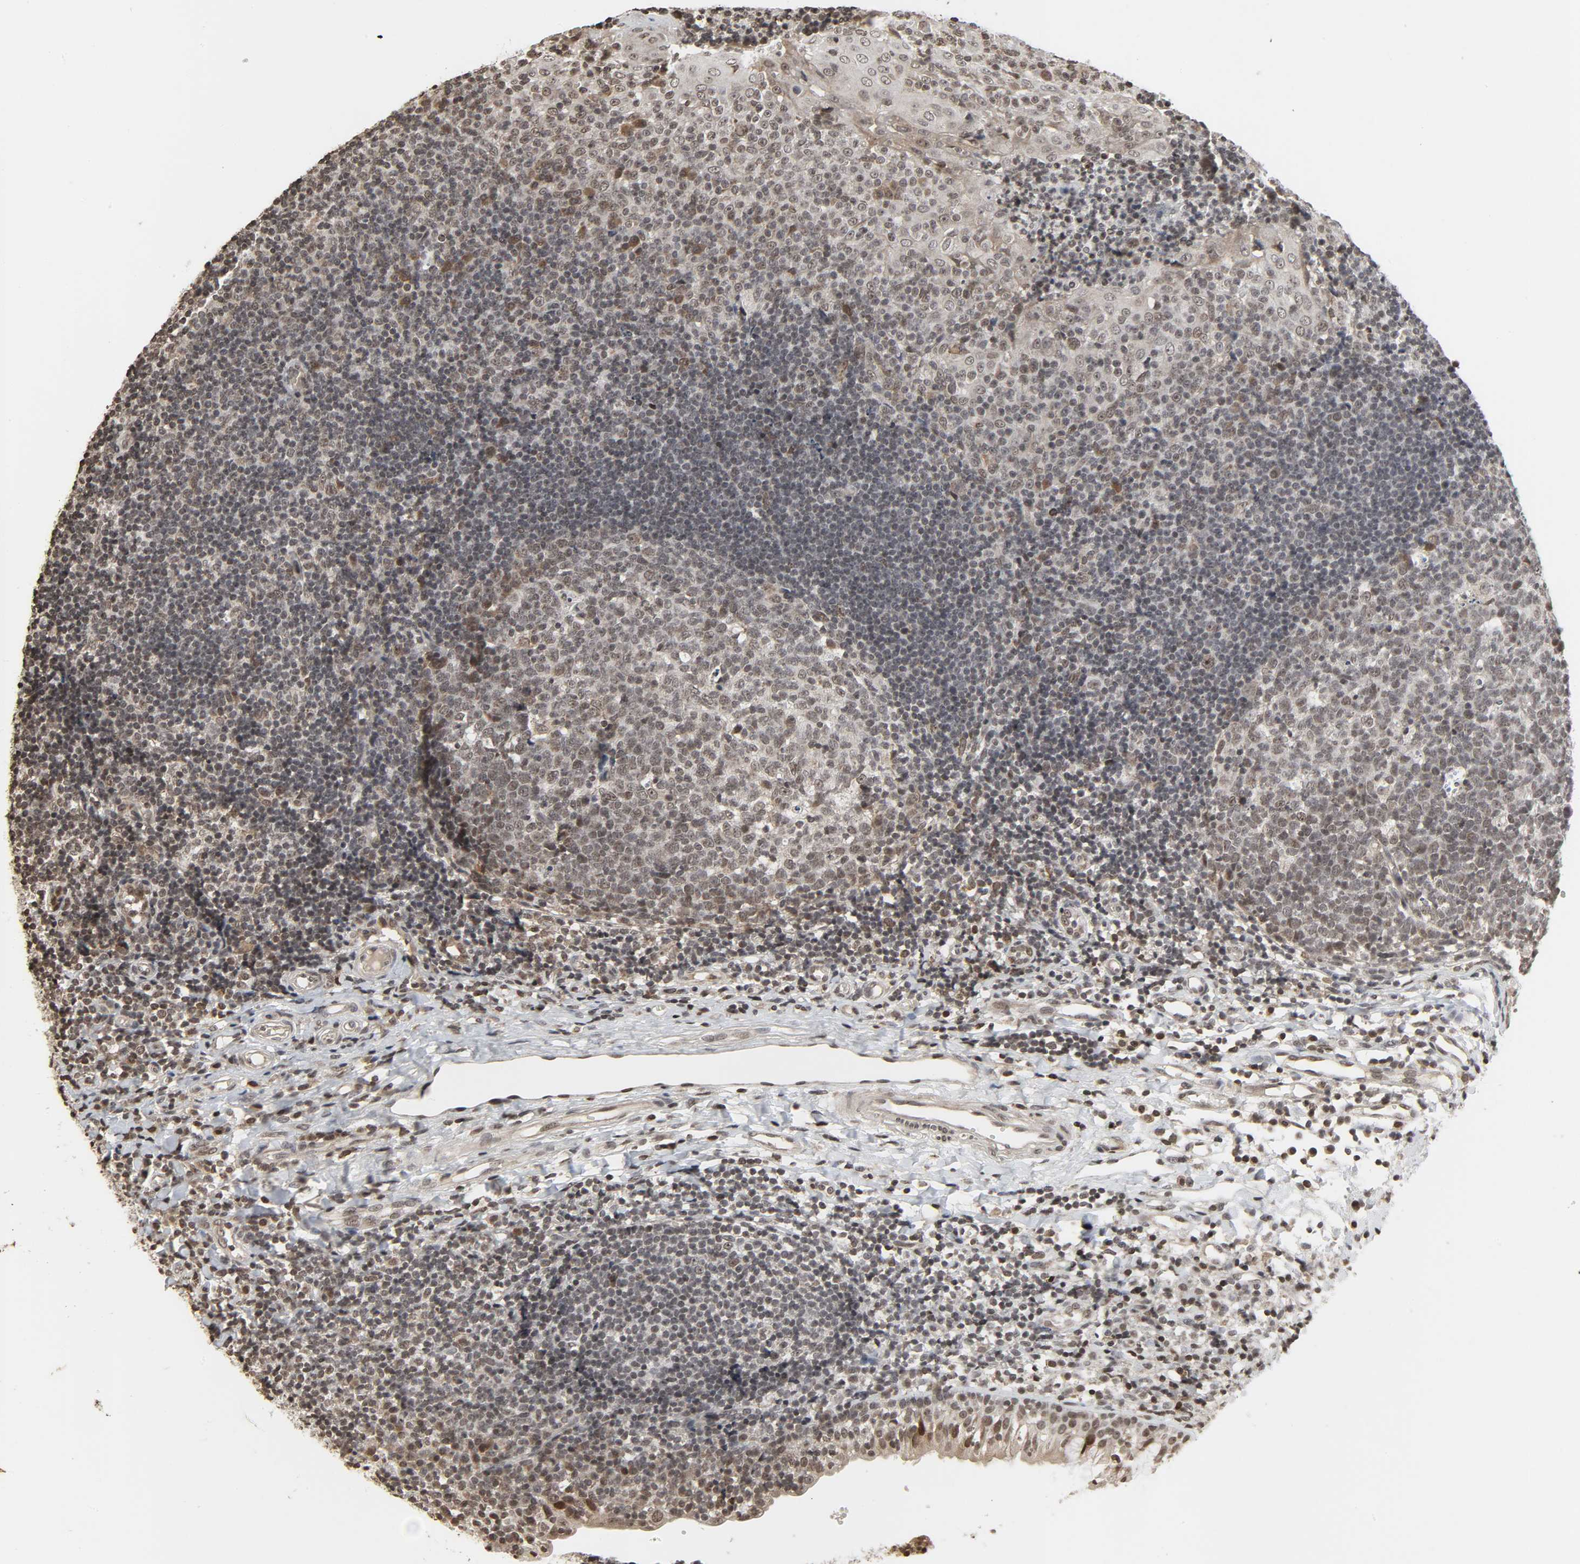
{"staining": {"intensity": "moderate", "quantity": "<25%", "location": "nuclear"}, "tissue": "tonsil", "cell_type": "Germinal center cells", "image_type": "normal", "snomed": [{"axis": "morphology", "description": "Normal tissue, NOS"}, {"axis": "topography", "description": "Tonsil"}], "caption": "IHC micrograph of normal tonsil: human tonsil stained using immunohistochemistry displays low levels of moderate protein expression localized specifically in the nuclear of germinal center cells, appearing as a nuclear brown color.", "gene": "XRCC1", "patient": {"sex": "female", "age": 40}}